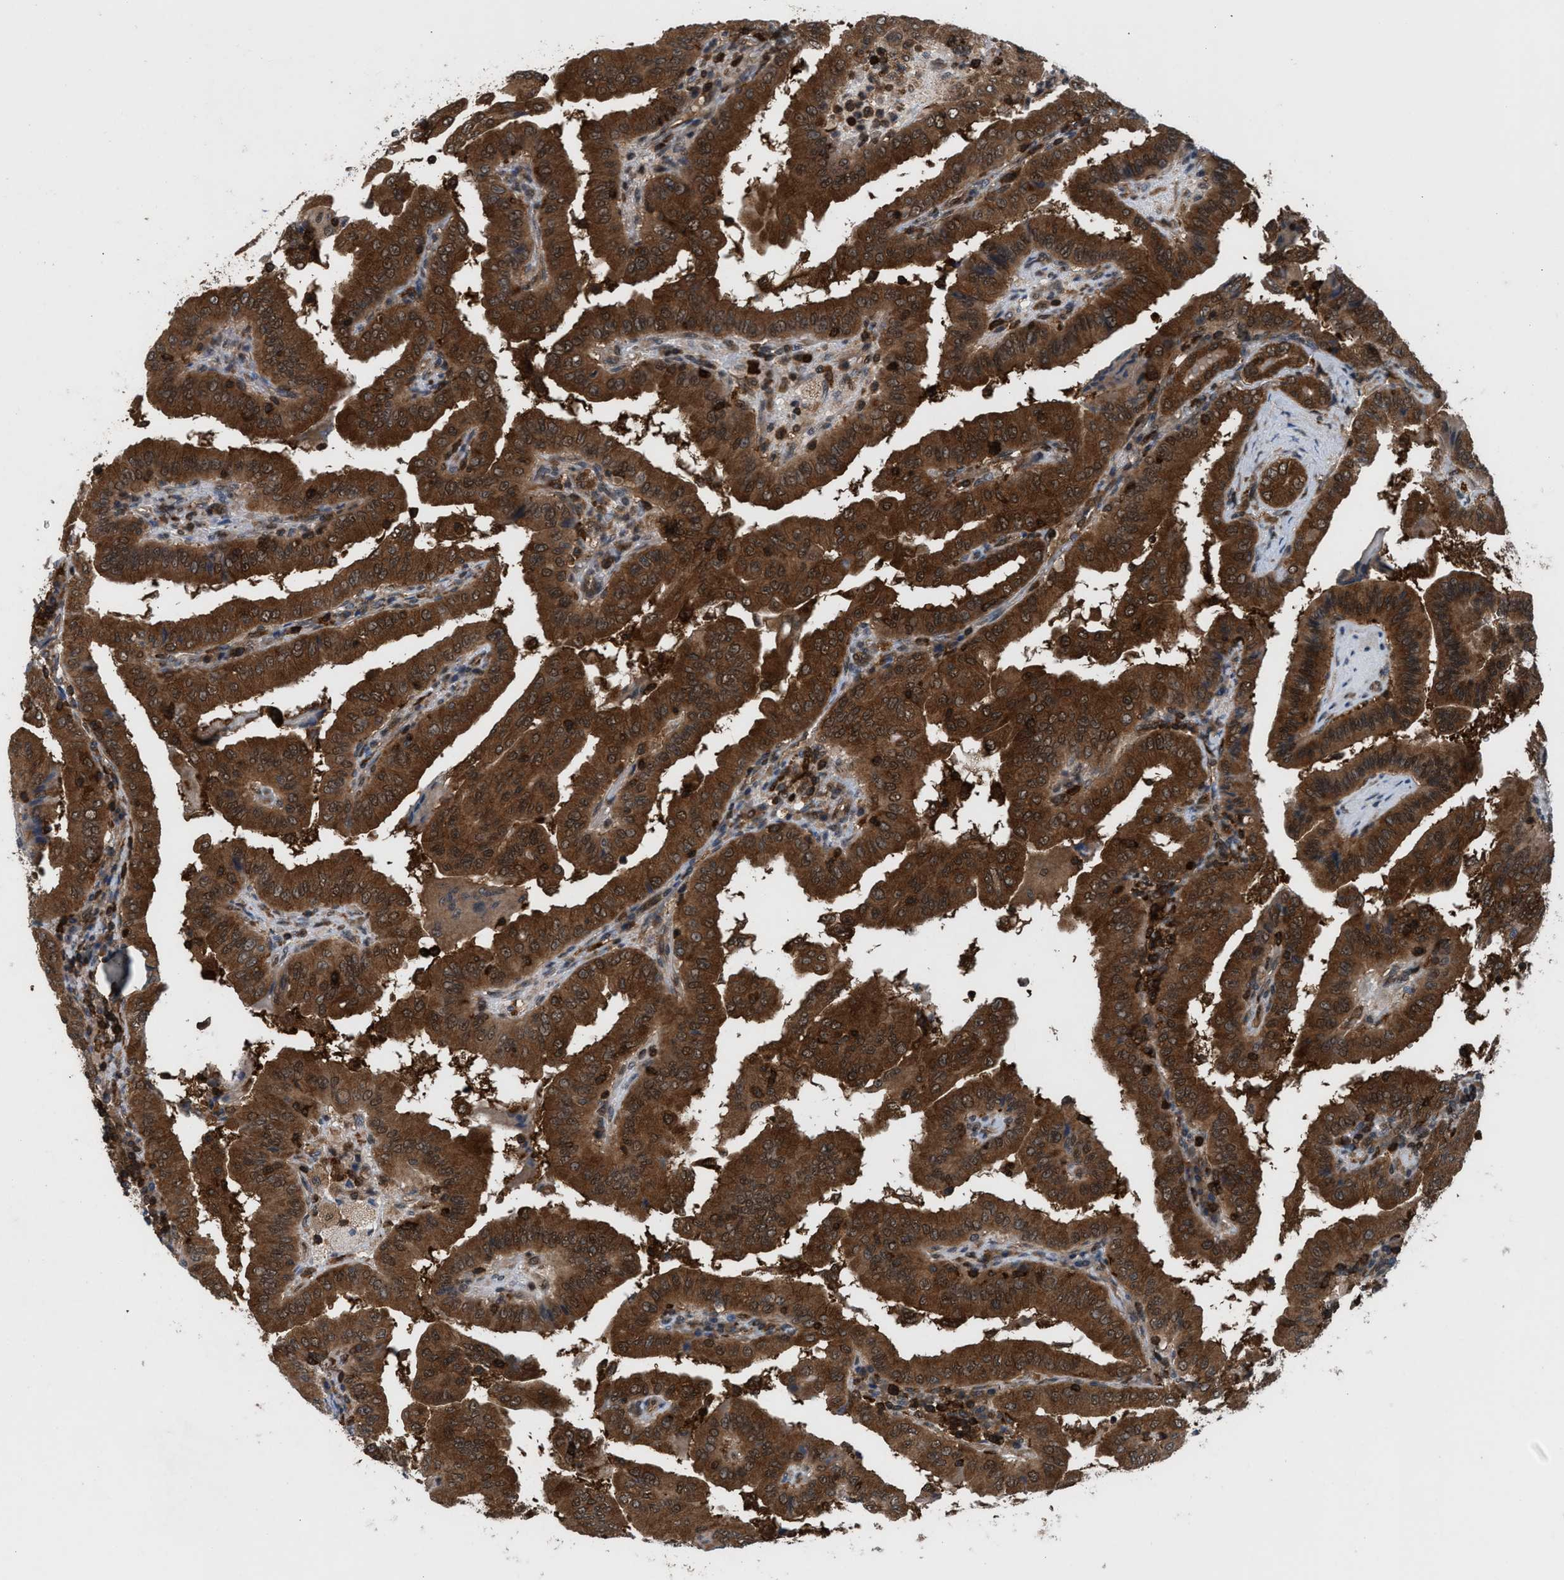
{"staining": {"intensity": "strong", "quantity": ">75%", "location": "cytoplasmic/membranous,nuclear"}, "tissue": "thyroid cancer", "cell_type": "Tumor cells", "image_type": "cancer", "snomed": [{"axis": "morphology", "description": "Papillary adenocarcinoma, NOS"}, {"axis": "topography", "description": "Thyroid gland"}], "caption": "Immunohistochemical staining of papillary adenocarcinoma (thyroid) reveals high levels of strong cytoplasmic/membranous and nuclear protein positivity in about >75% of tumor cells.", "gene": "OXSR1", "patient": {"sex": "male", "age": 33}}